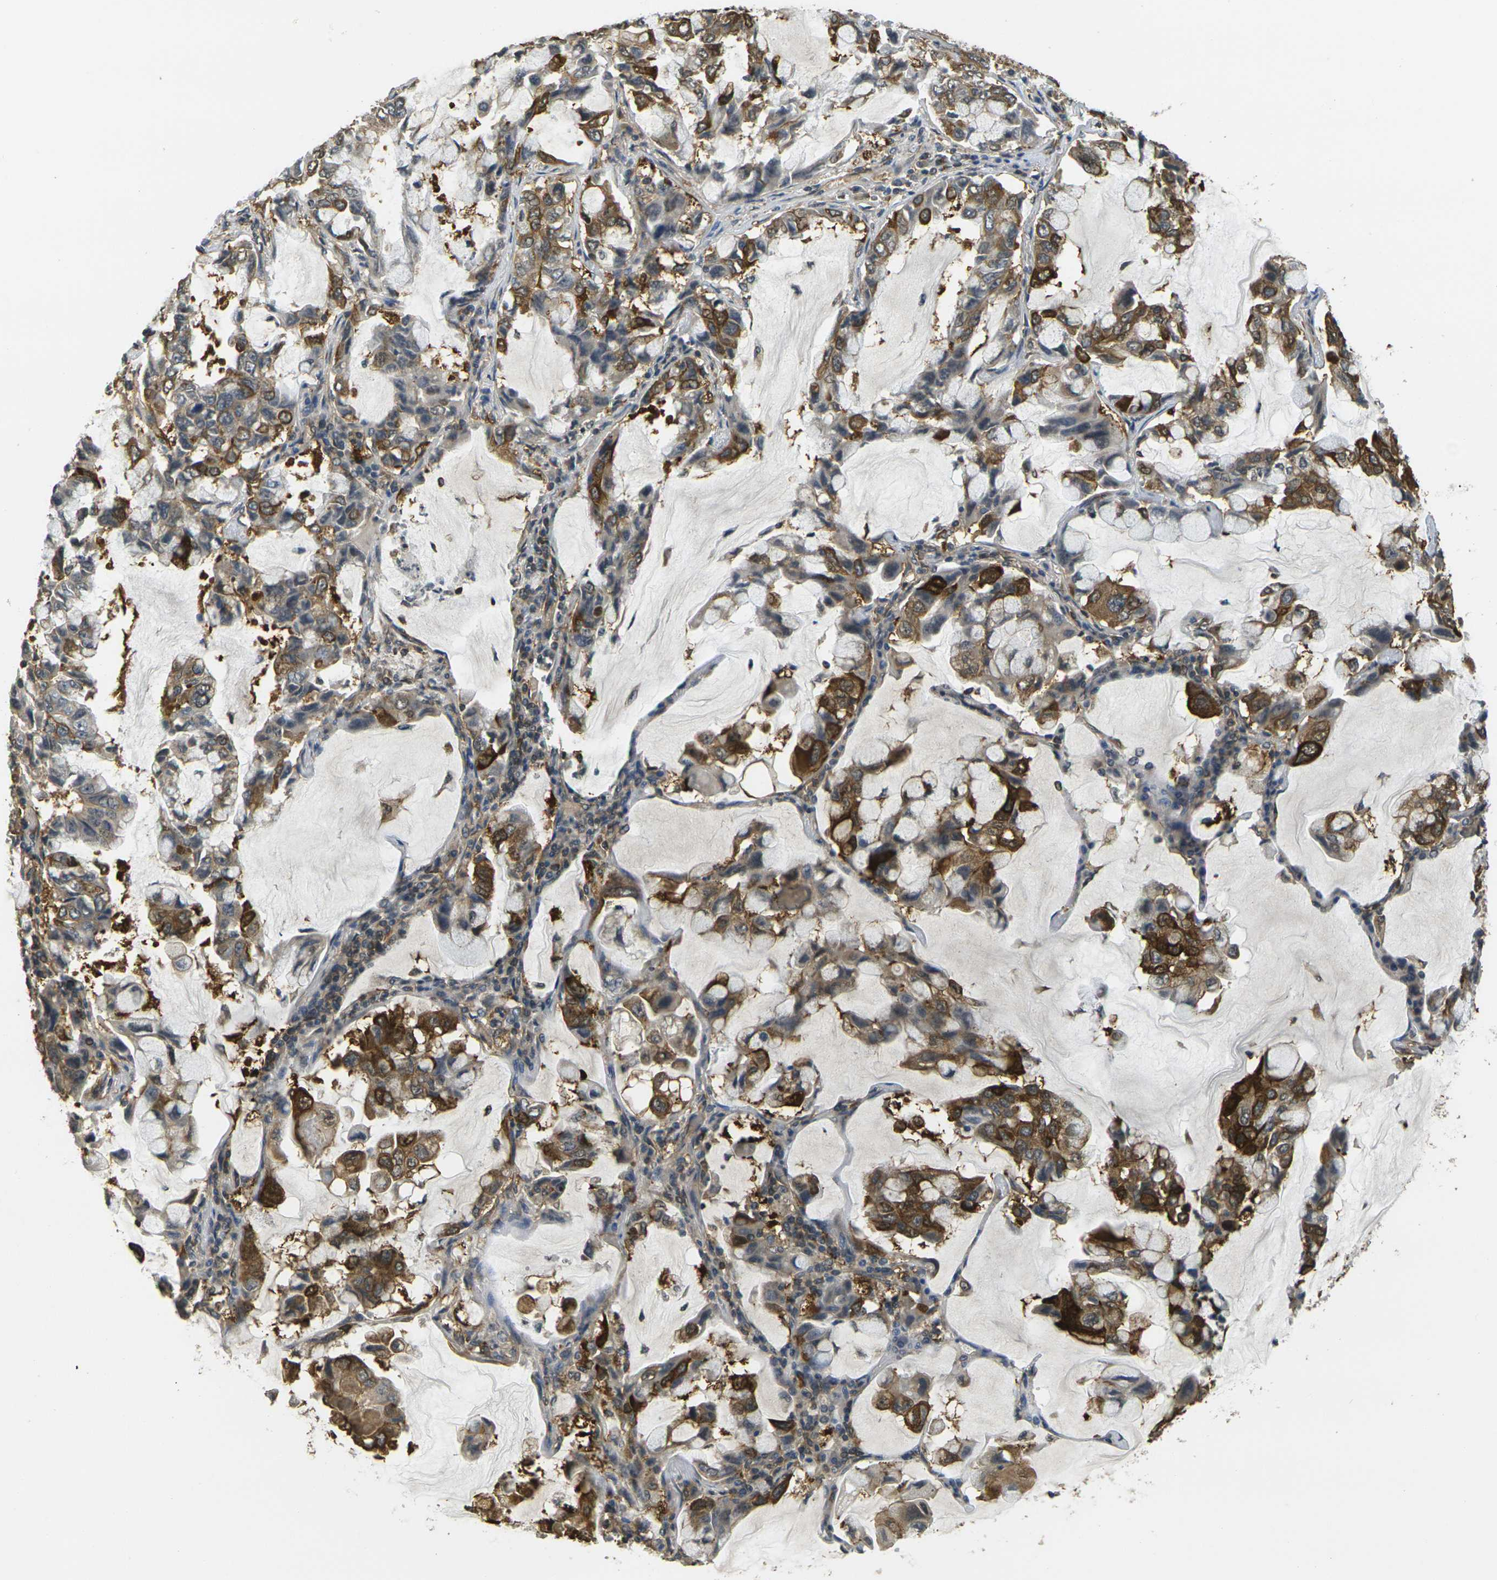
{"staining": {"intensity": "strong", "quantity": "25%-75%", "location": "cytoplasmic/membranous"}, "tissue": "lung cancer", "cell_type": "Tumor cells", "image_type": "cancer", "snomed": [{"axis": "morphology", "description": "Adenocarcinoma, NOS"}, {"axis": "topography", "description": "Lung"}], "caption": "A photomicrograph of human lung cancer stained for a protein demonstrates strong cytoplasmic/membranous brown staining in tumor cells.", "gene": "CAST", "patient": {"sex": "male", "age": 64}}